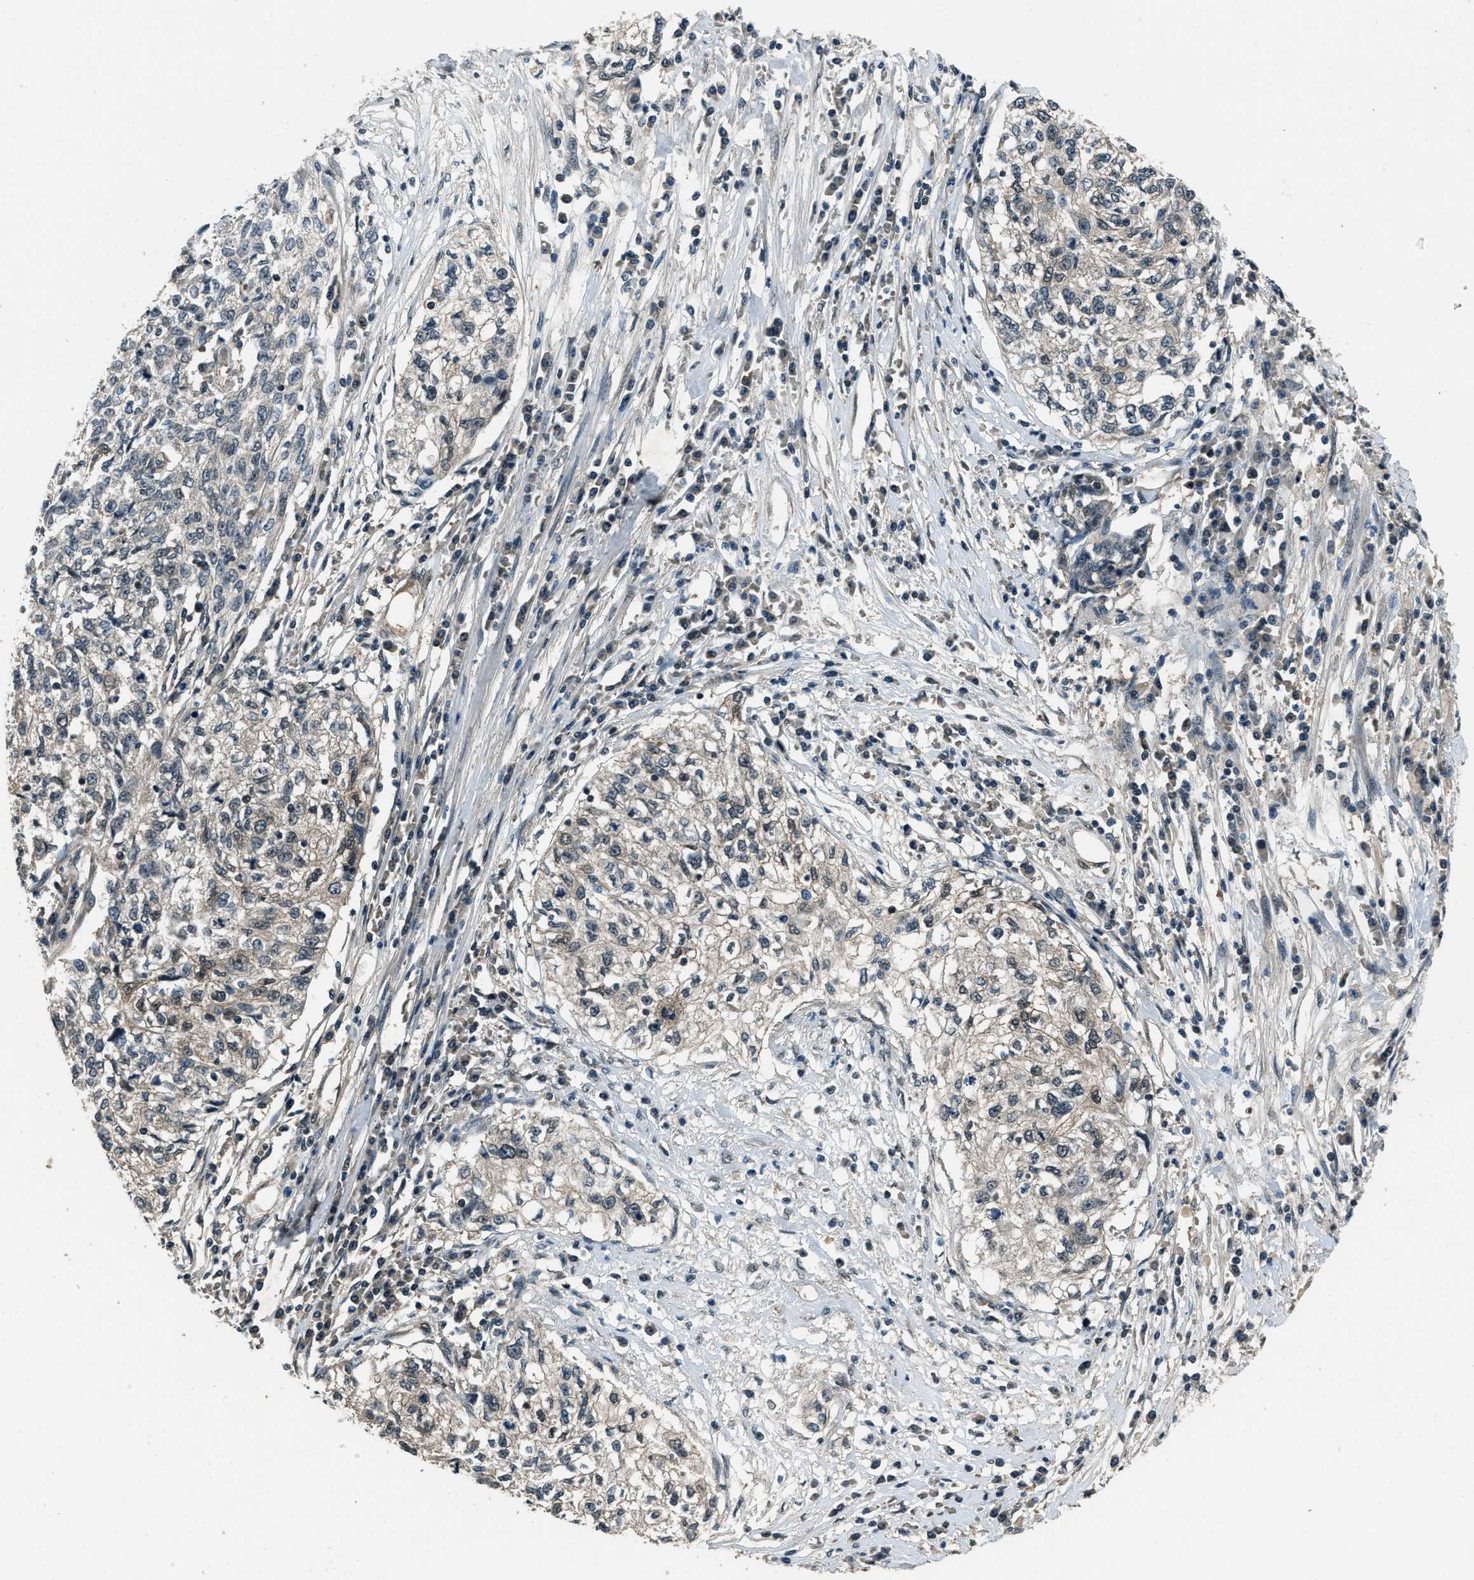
{"staining": {"intensity": "weak", "quantity": "<25%", "location": "cytoplasmic/membranous"}, "tissue": "cervical cancer", "cell_type": "Tumor cells", "image_type": "cancer", "snomed": [{"axis": "morphology", "description": "Squamous cell carcinoma, NOS"}, {"axis": "topography", "description": "Cervix"}], "caption": "Cervical cancer (squamous cell carcinoma) was stained to show a protein in brown. There is no significant staining in tumor cells.", "gene": "NUDCD3", "patient": {"sex": "female", "age": 57}}